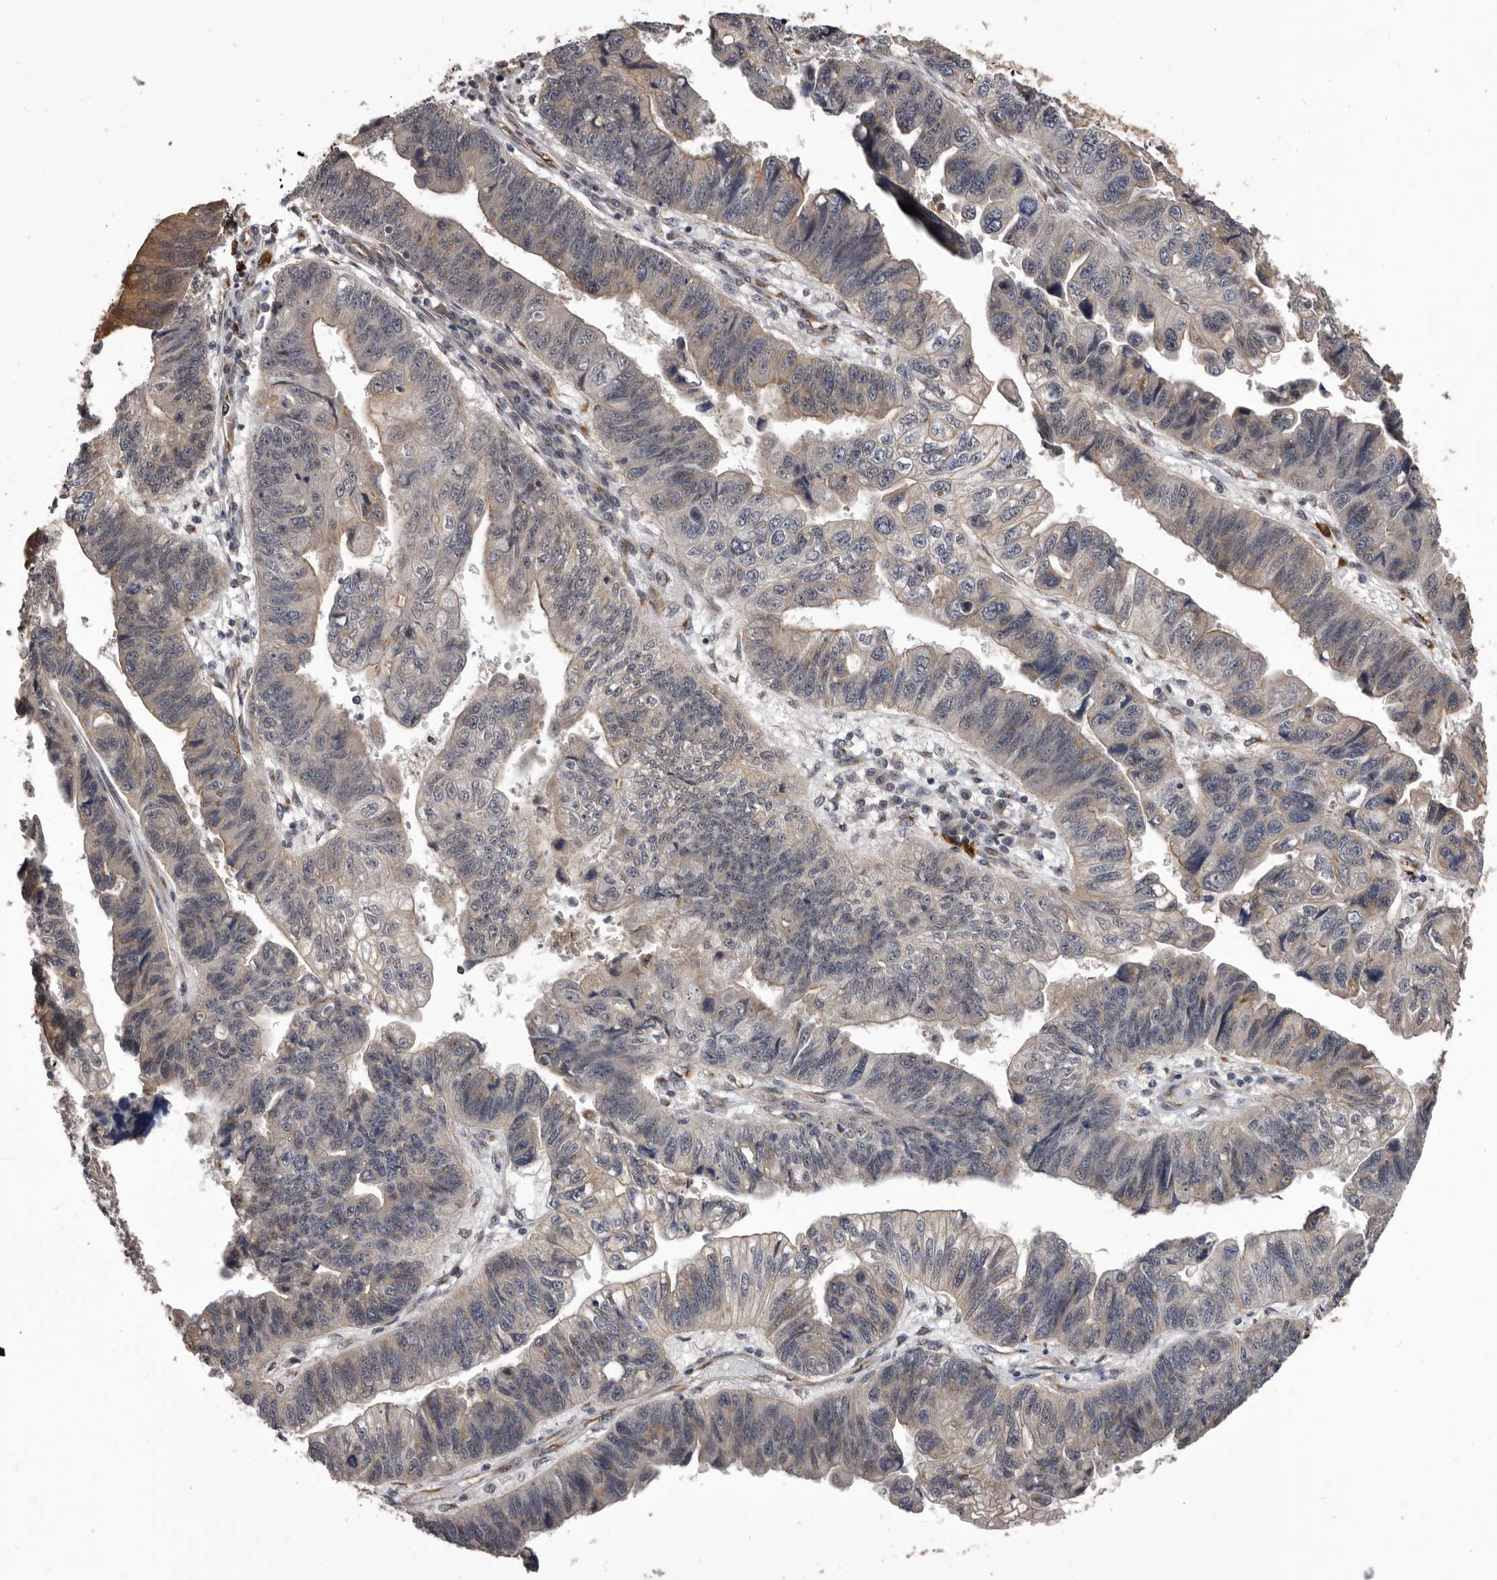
{"staining": {"intensity": "weak", "quantity": "25%-75%", "location": "cytoplasmic/membranous"}, "tissue": "stomach cancer", "cell_type": "Tumor cells", "image_type": "cancer", "snomed": [{"axis": "morphology", "description": "Adenocarcinoma, NOS"}, {"axis": "topography", "description": "Stomach"}], "caption": "A micrograph of human stomach cancer (adenocarcinoma) stained for a protein exhibits weak cytoplasmic/membranous brown staining in tumor cells. (Stains: DAB in brown, nuclei in blue, Microscopy: brightfield microscopy at high magnification).", "gene": "ADAMTS20", "patient": {"sex": "male", "age": 59}}